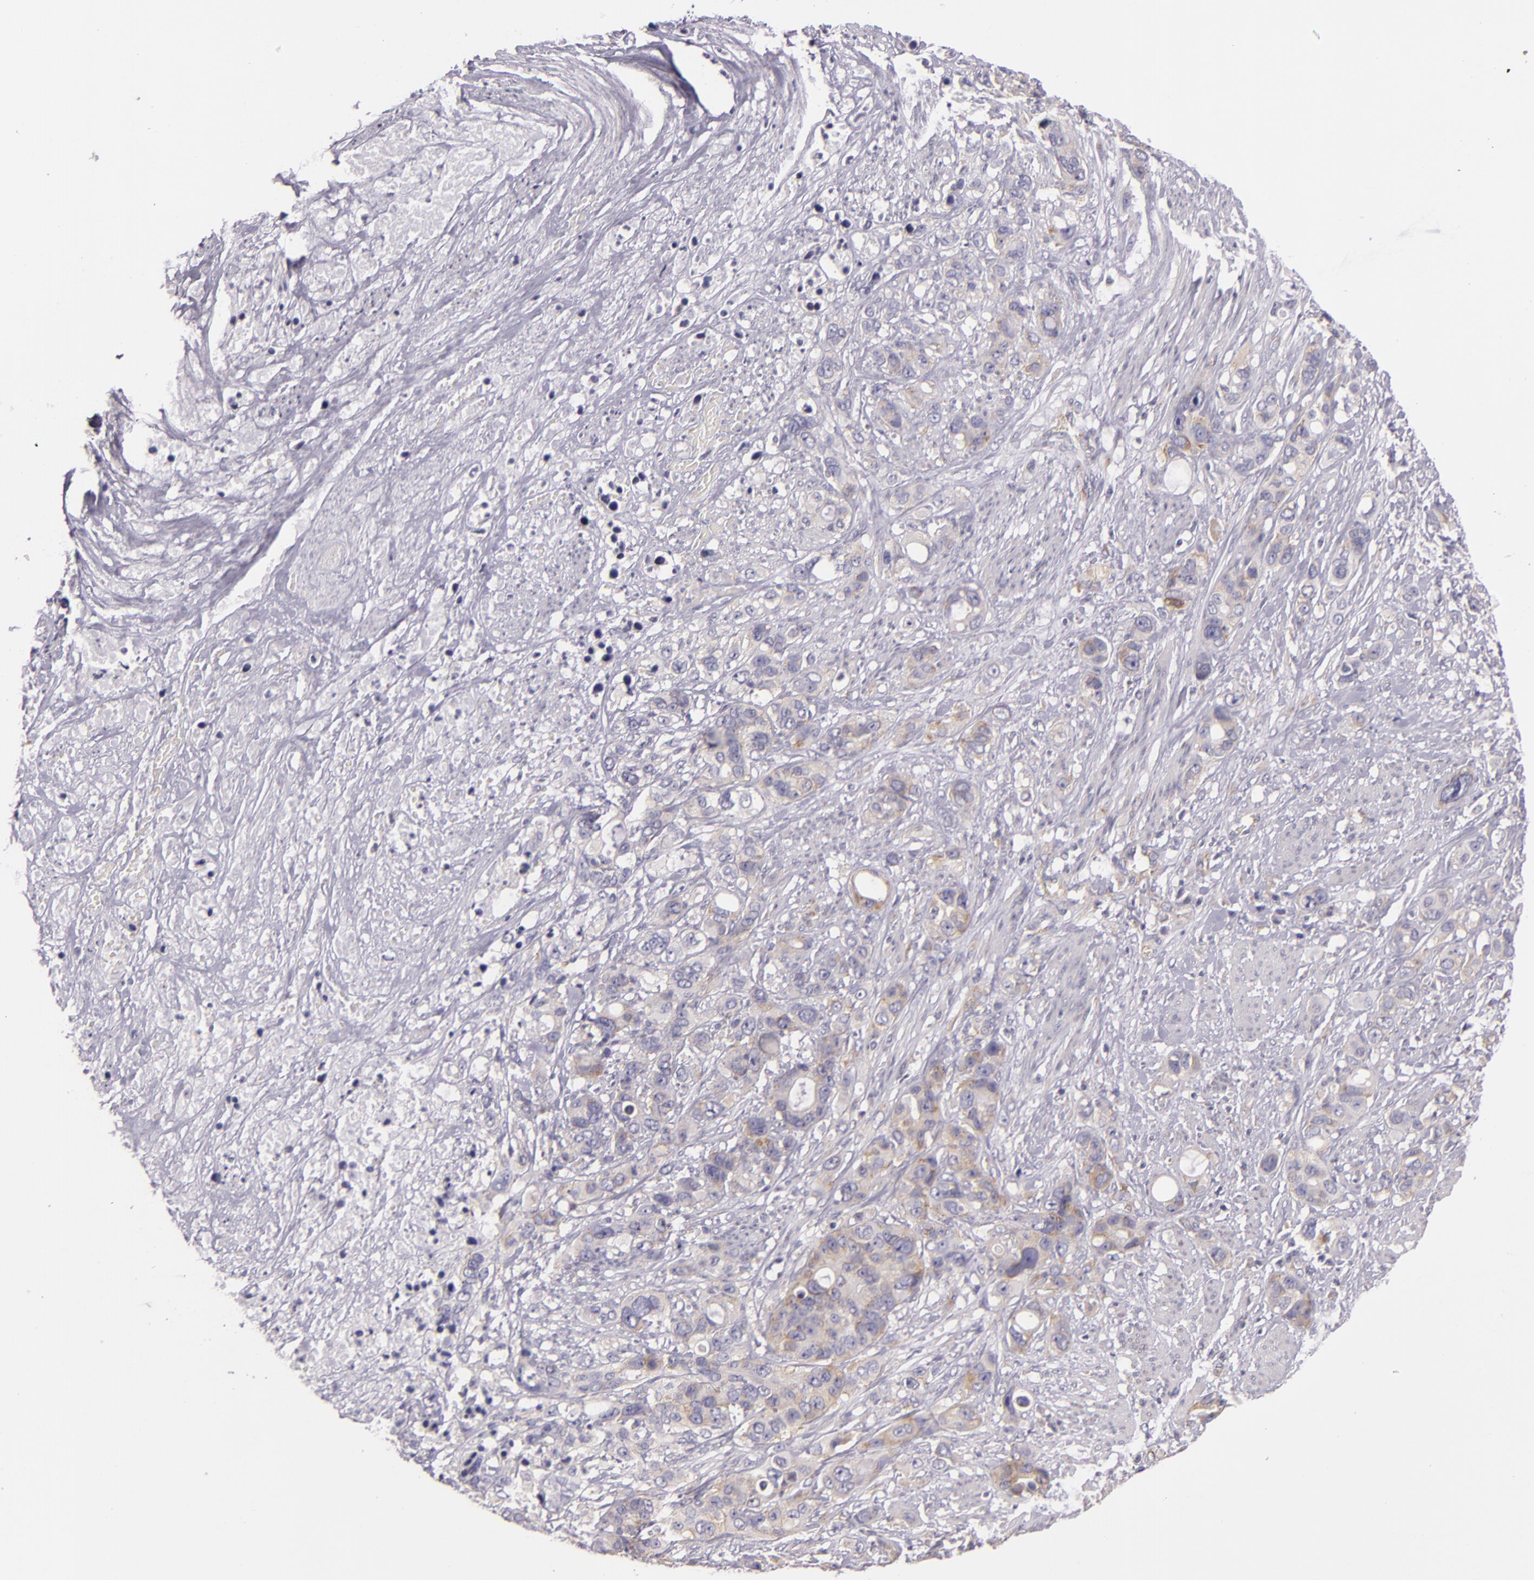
{"staining": {"intensity": "weak", "quantity": "<25%", "location": "cytoplasmic/membranous"}, "tissue": "stomach cancer", "cell_type": "Tumor cells", "image_type": "cancer", "snomed": [{"axis": "morphology", "description": "Adenocarcinoma, NOS"}, {"axis": "topography", "description": "Stomach, upper"}], "caption": "Immunohistochemistry of human stomach cancer demonstrates no staining in tumor cells. (DAB immunohistochemistry (IHC) with hematoxylin counter stain).", "gene": "UPF3B", "patient": {"sex": "male", "age": 47}}